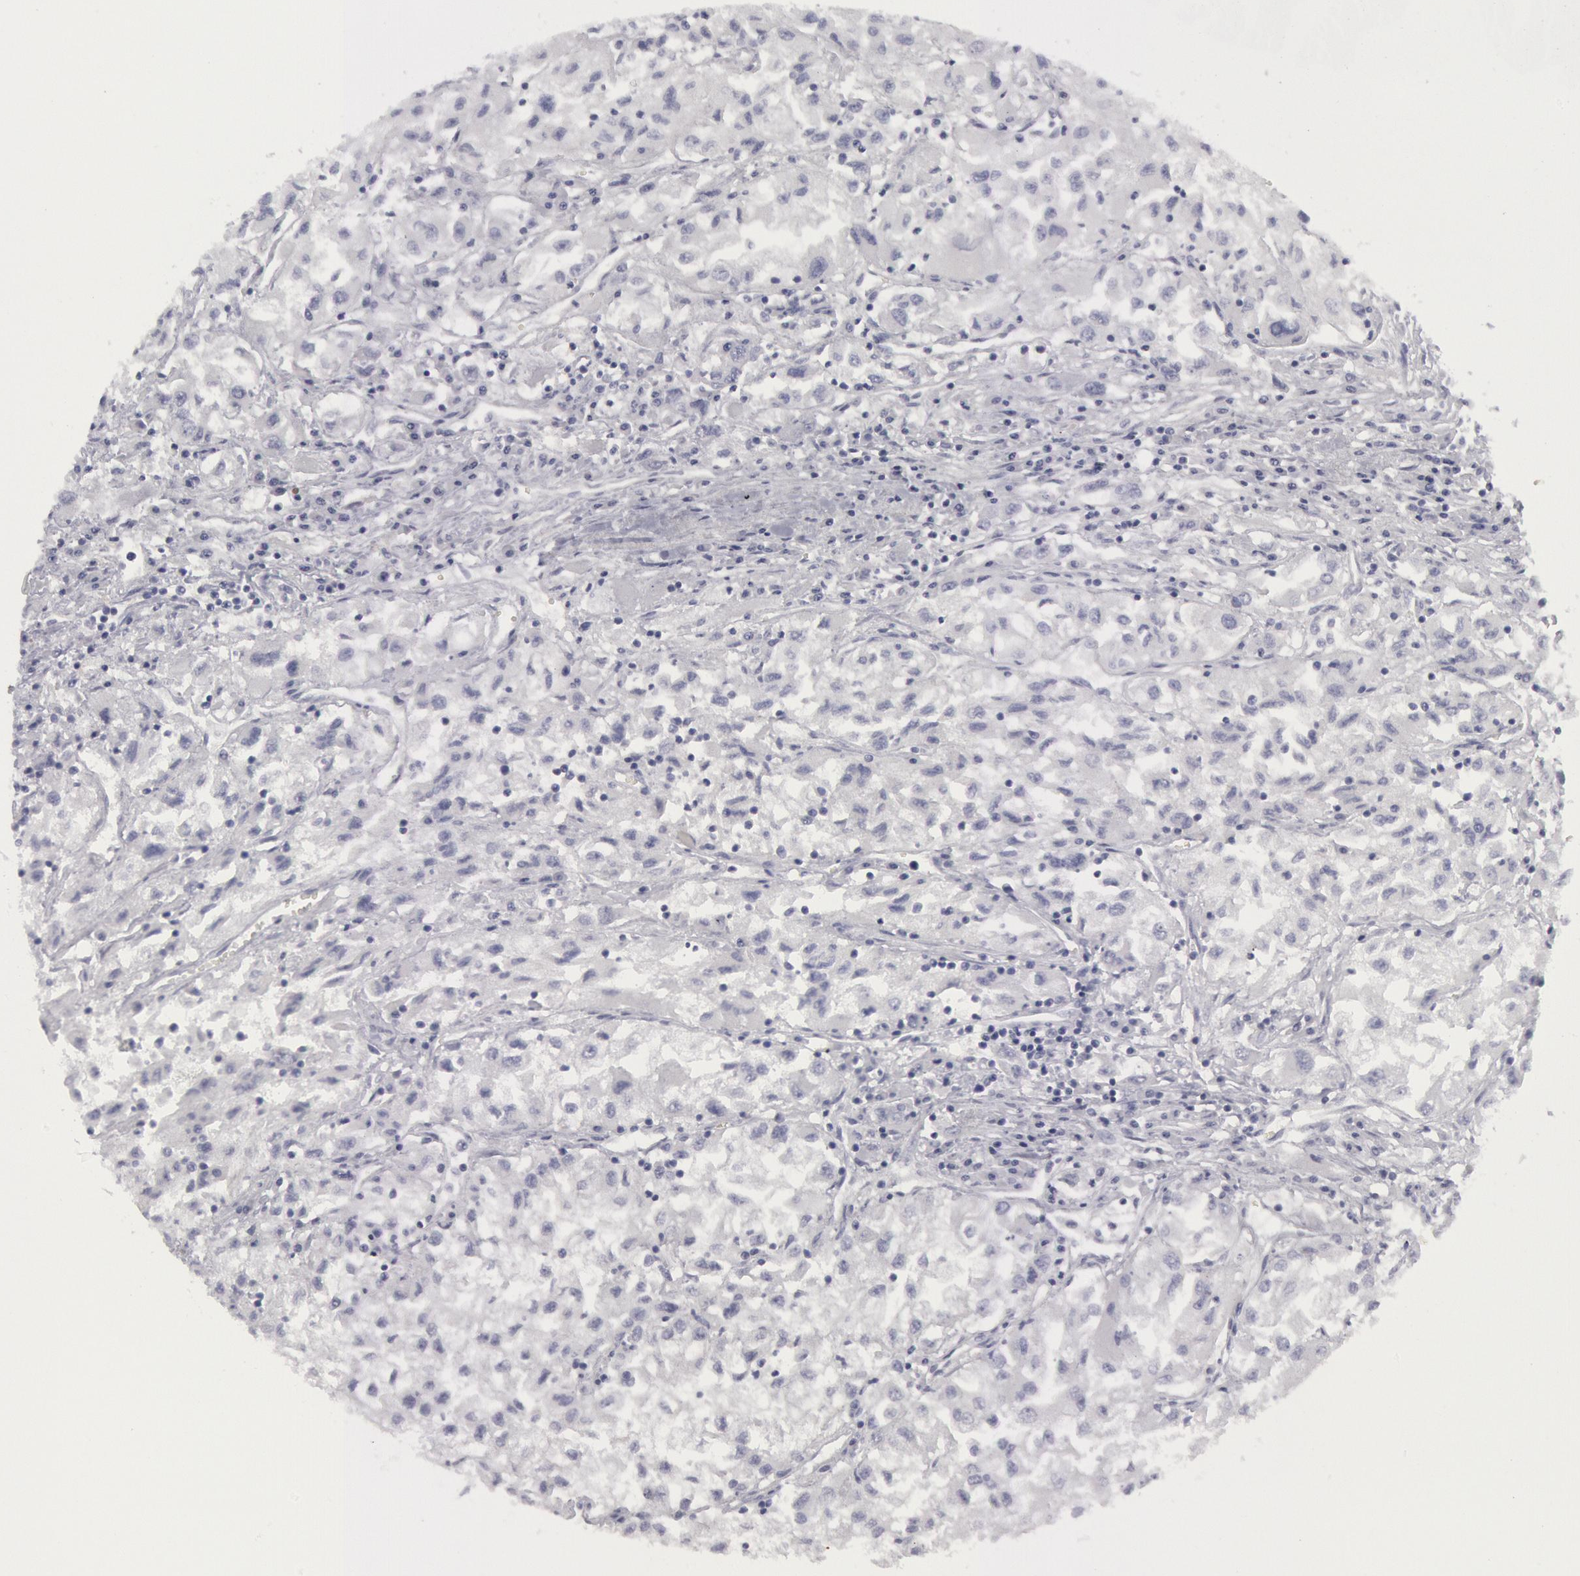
{"staining": {"intensity": "negative", "quantity": "none", "location": "none"}, "tissue": "renal cancer", "cell_type": "Tumor cells", "image_type": "cancer", "snomed": [{"axis": "morphology", "description": "Adenocarcinoma, NOS"}, {"axis": "topography", "description": "Kidney"}], "caption": "Renal adenocarcinoma was stained to show a protein in brown. There is no significant staining in tumor cells.", "gene": "FHL1", "patient": {"sex": "male", "age": 59}}